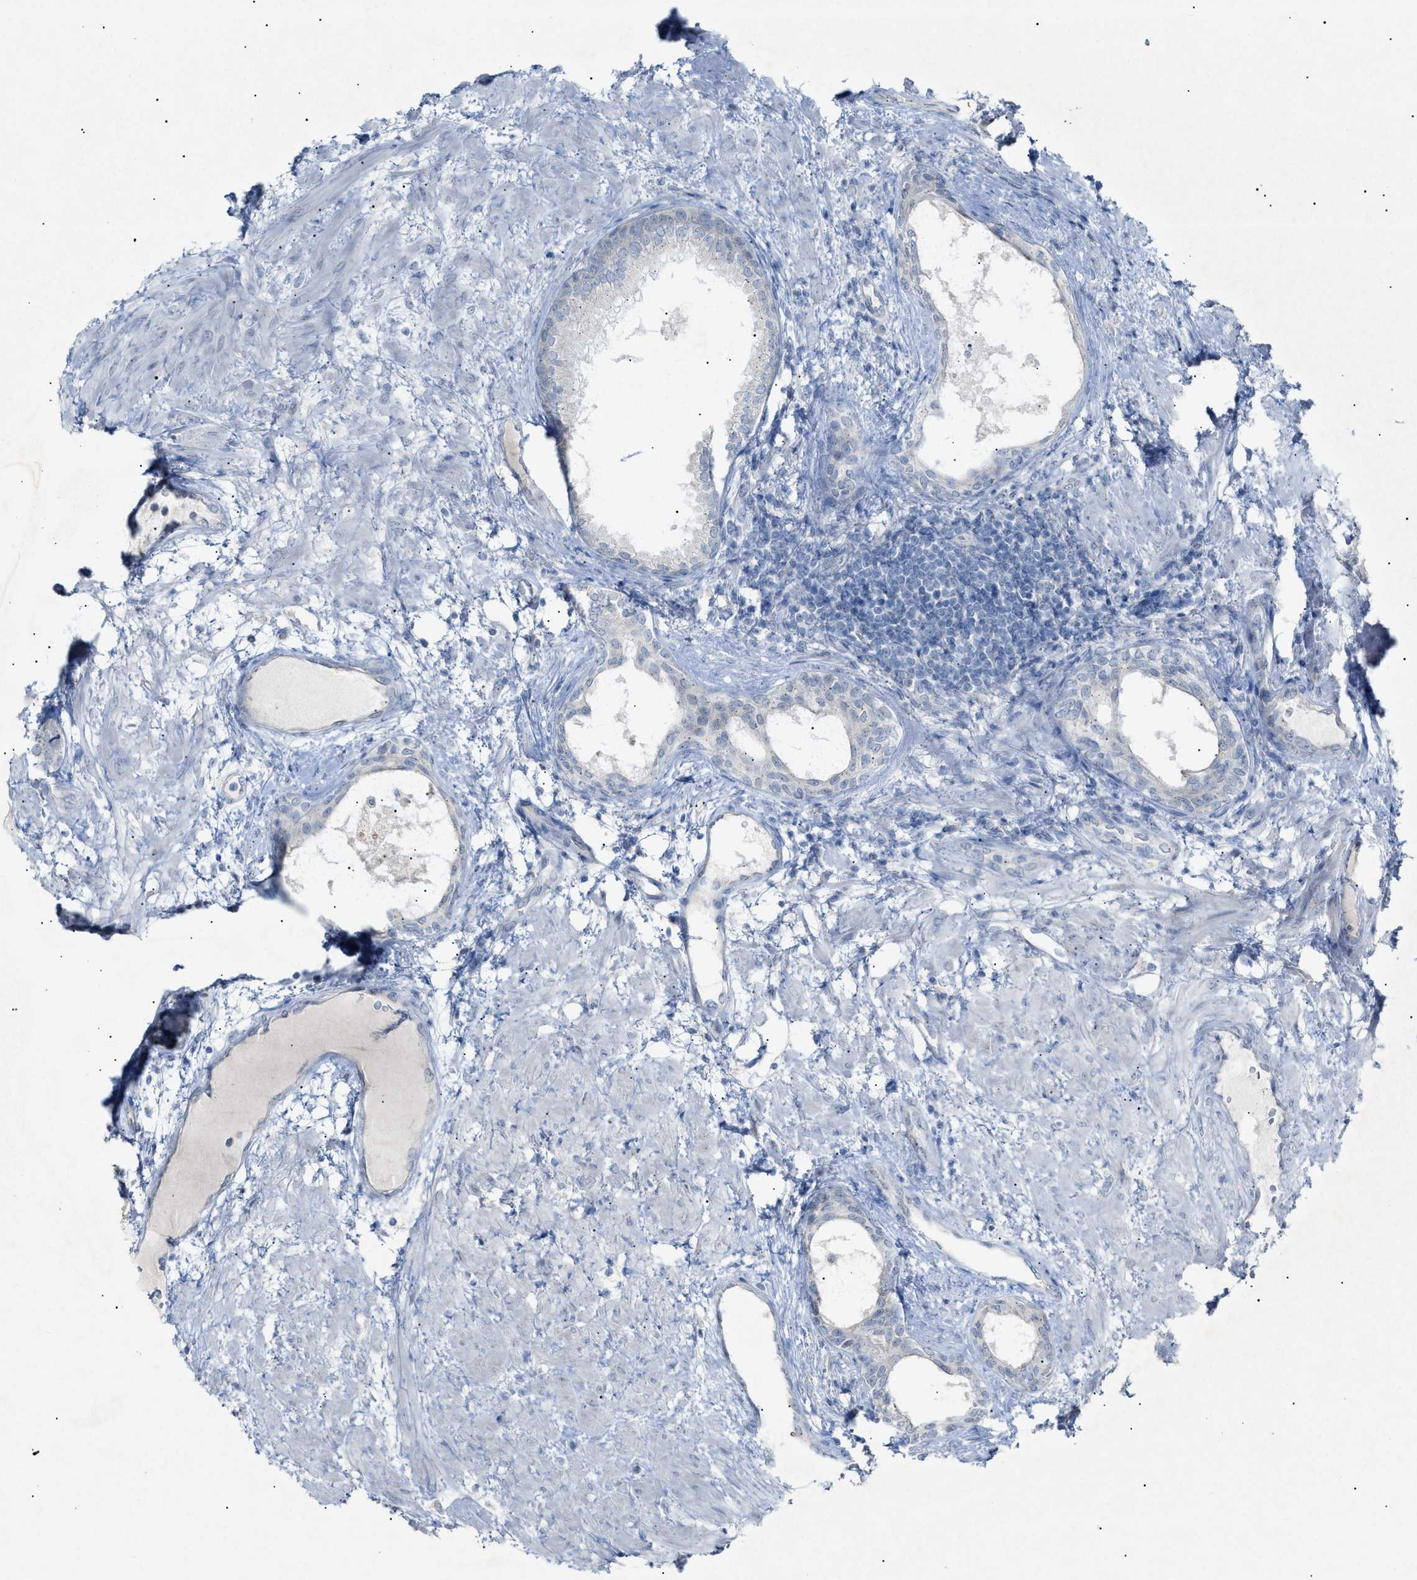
{"staining": {"intensity": "negative", "quantity": "none", "location": "none"}, "tissue": "prostate", "cell_type": "Glandular cells", "image_type": "normal", "snomed": [{"axis": "morphology", "description": "Normal tissue, NOS"}, {"axis": "topography", "description": "Prostate"}], "caption": "This is an immunohistochemistry image of unremarkable prostate. There is no positivity in glandular cells.", "gene": "SLC25A31", "patient": {"sex": "male", "age": 76}}